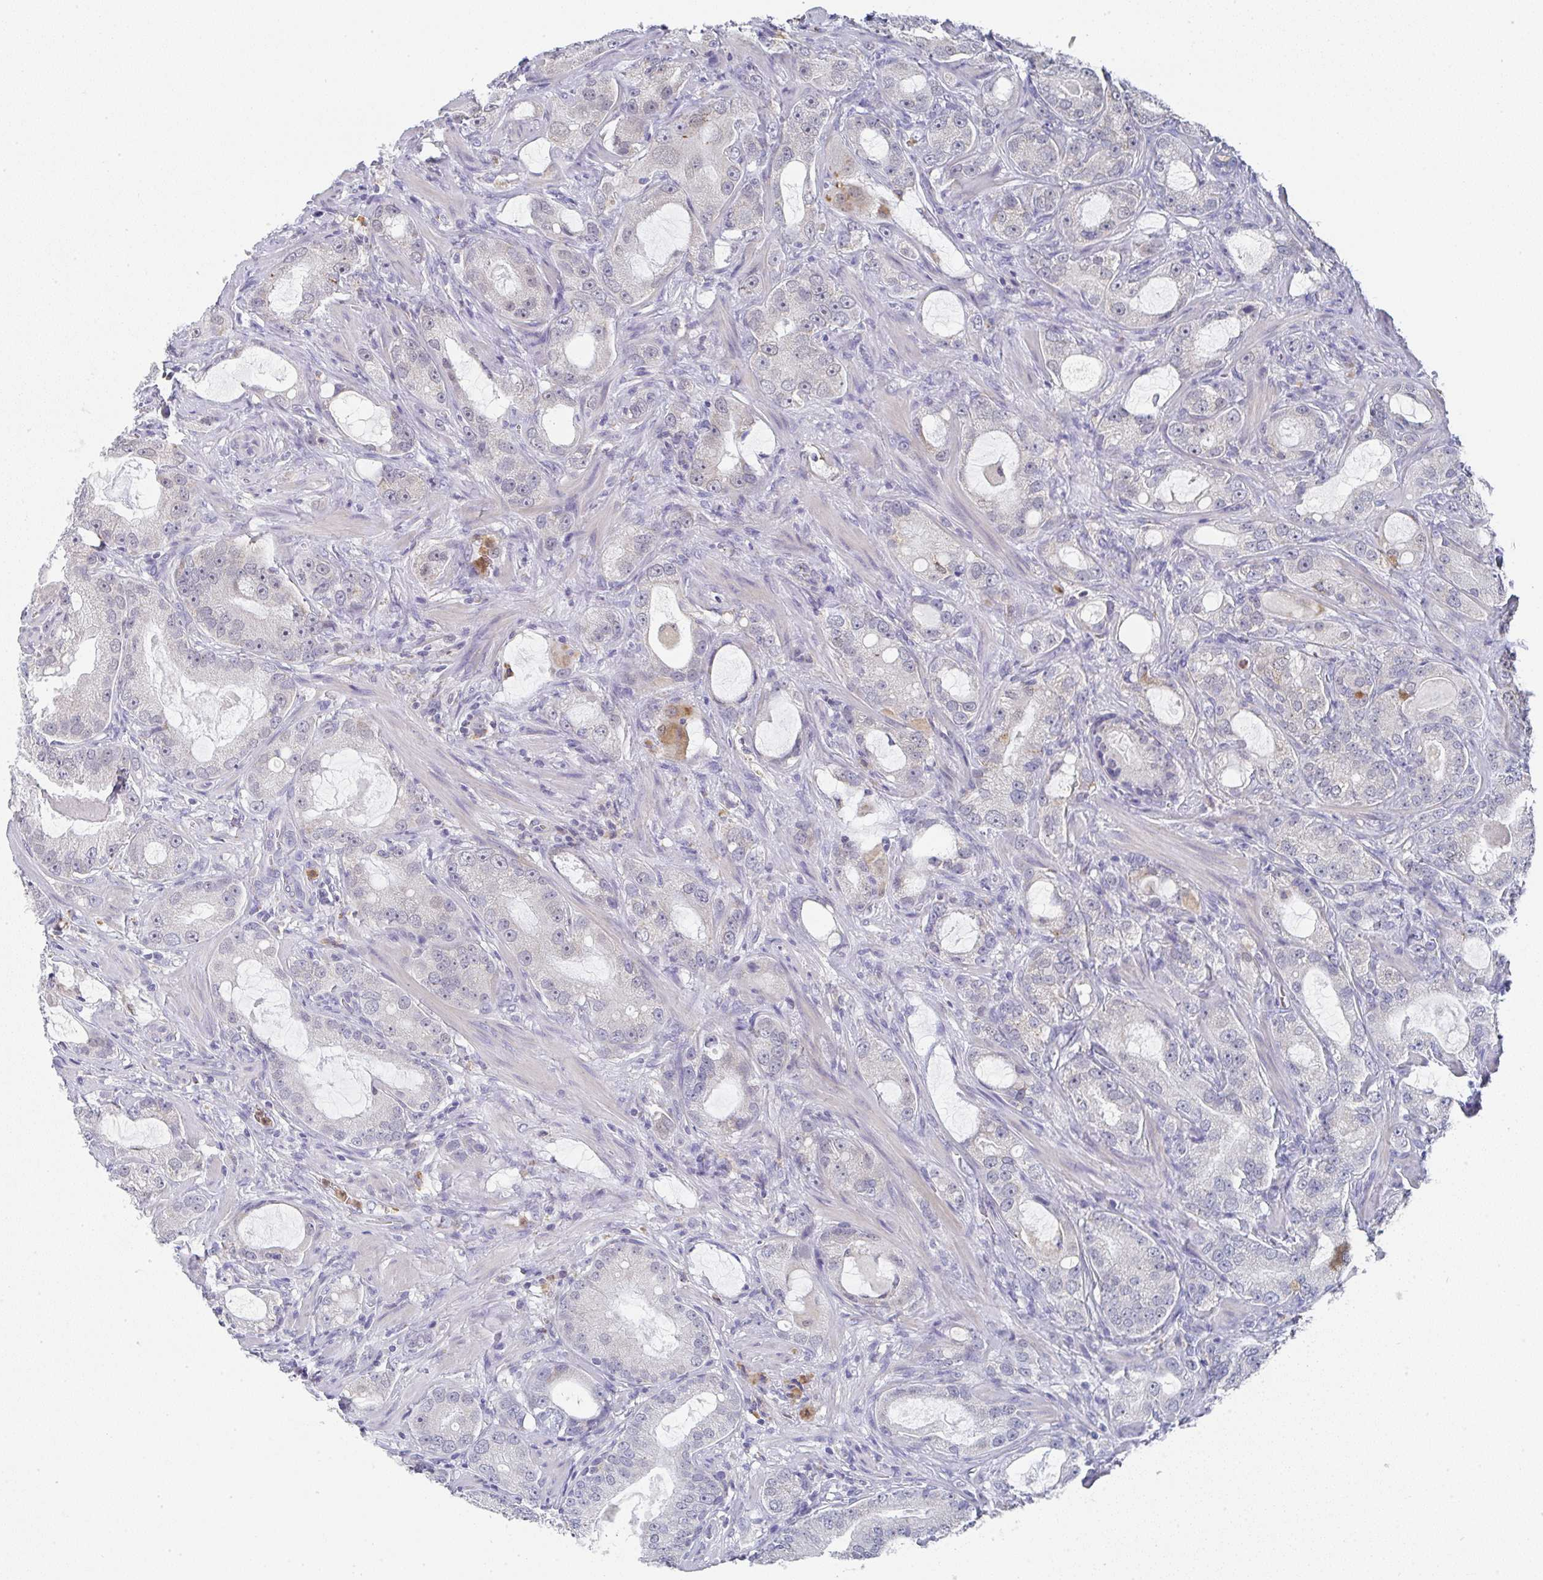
{"staining": {"intensity": "weak", "quantity": "<25%", "location": "nuclear"}, "tissue": "prostate cancer", "cell_type": "Tumor cells", "image_type": "cancer", "snomed": [{"axis": "morphology", "description": "Adenocarcinoma, High grade"}, {"axis": "topography", "description": "Prostate"}], "caption": "Histopathology image shows no significant protein staining in tumor cells of prostate cancer (high-grade adenocarcinoma).", "gene": "NCF1", "patient": {"sex": "male", "age": 65}}